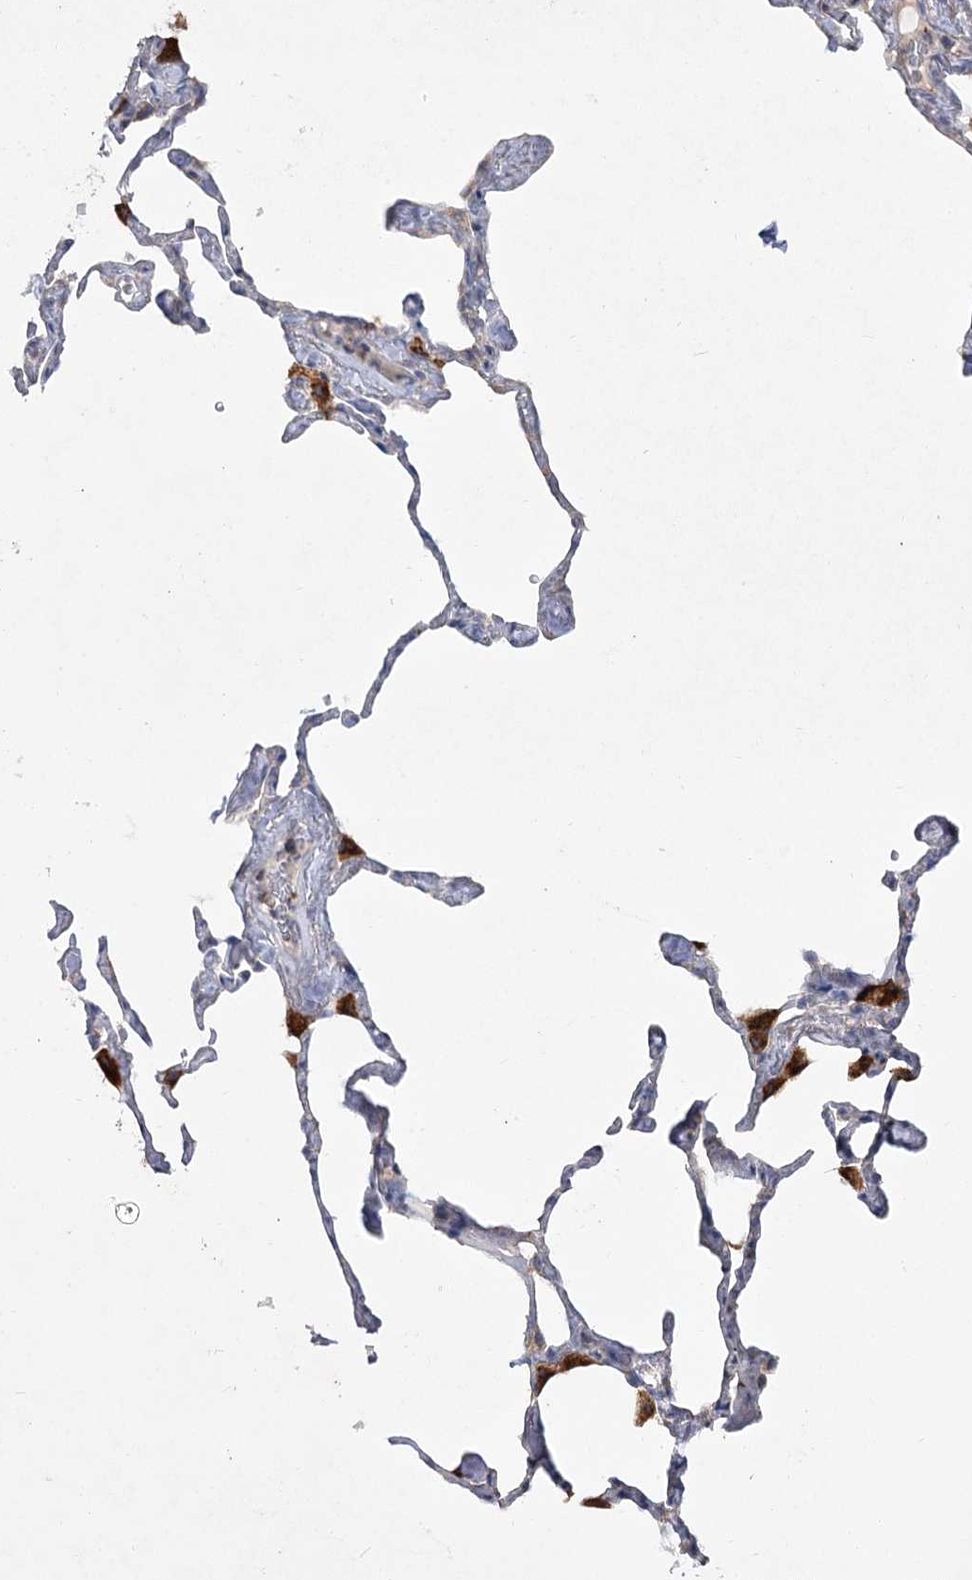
{"staining": {"intensity": "strong", "quantity": "<25%", "location": "cytoplasmic/membranous"}, "tissue": "lung", "cell_type": "Alveolar cells", "image_type": "normal", "snomed": [{"axis": "morphology", "description": "Normal tissue, NOS"}, {"axis": "topography", "description": "Lung"}], "caption": "Alveolar cells reveal medium levels of strong cytoplasmic/membranous staining in about <25% of cells in normal lung. The staining was performed using DAB (3,3'-diaminobenzidine), with brown indicating positive protein expression. Nuclei are stained blue with hematoxylin.", "gene": "TMEM187", "patient": {"sex": "male", "age": 65}}